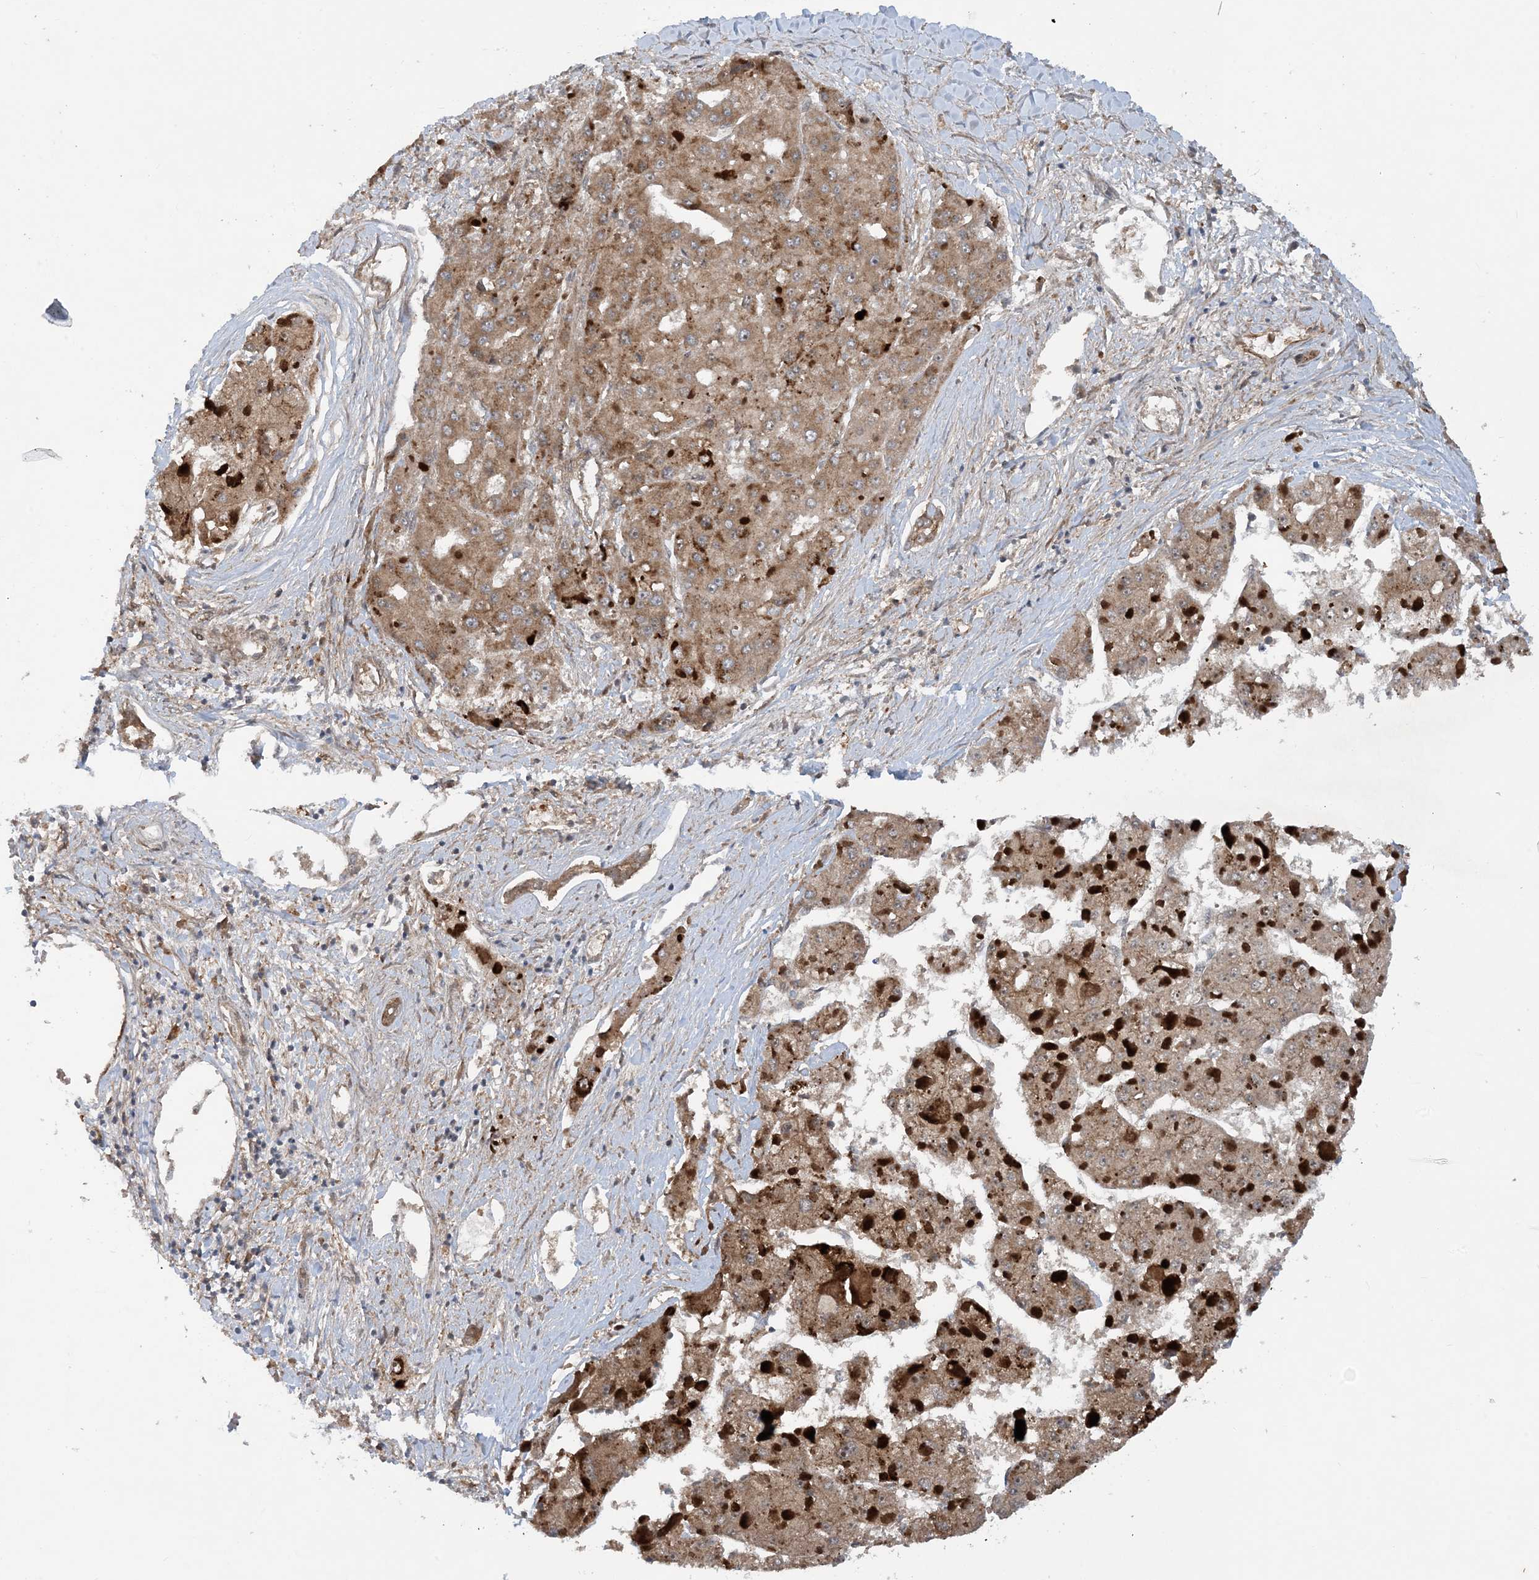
{"staining": {"intensity": "moderate", "quantity": ">75%", "location": "cytoplasmic/membranous"}, "tissue": "liver cancer", "cell_type": "Tumor cells", "image_type": "cancer", "snomed": [{"axis": "morphology", "description": "Carcinoma, Hepatocellular, NOS"}, {"axis": "topography", "description": "Liver"}], "caption": "Immunohistochemical staining of liver hepatocellular carcinoma demonstrates medium levels of moderate cytoplasmic/membranous staining in approximately >75% of tumor cells. (IHC, brightfield microscopy, high magnification).", "gene": "HEMK1", "patient": {"sex": "female", "age": 73}}